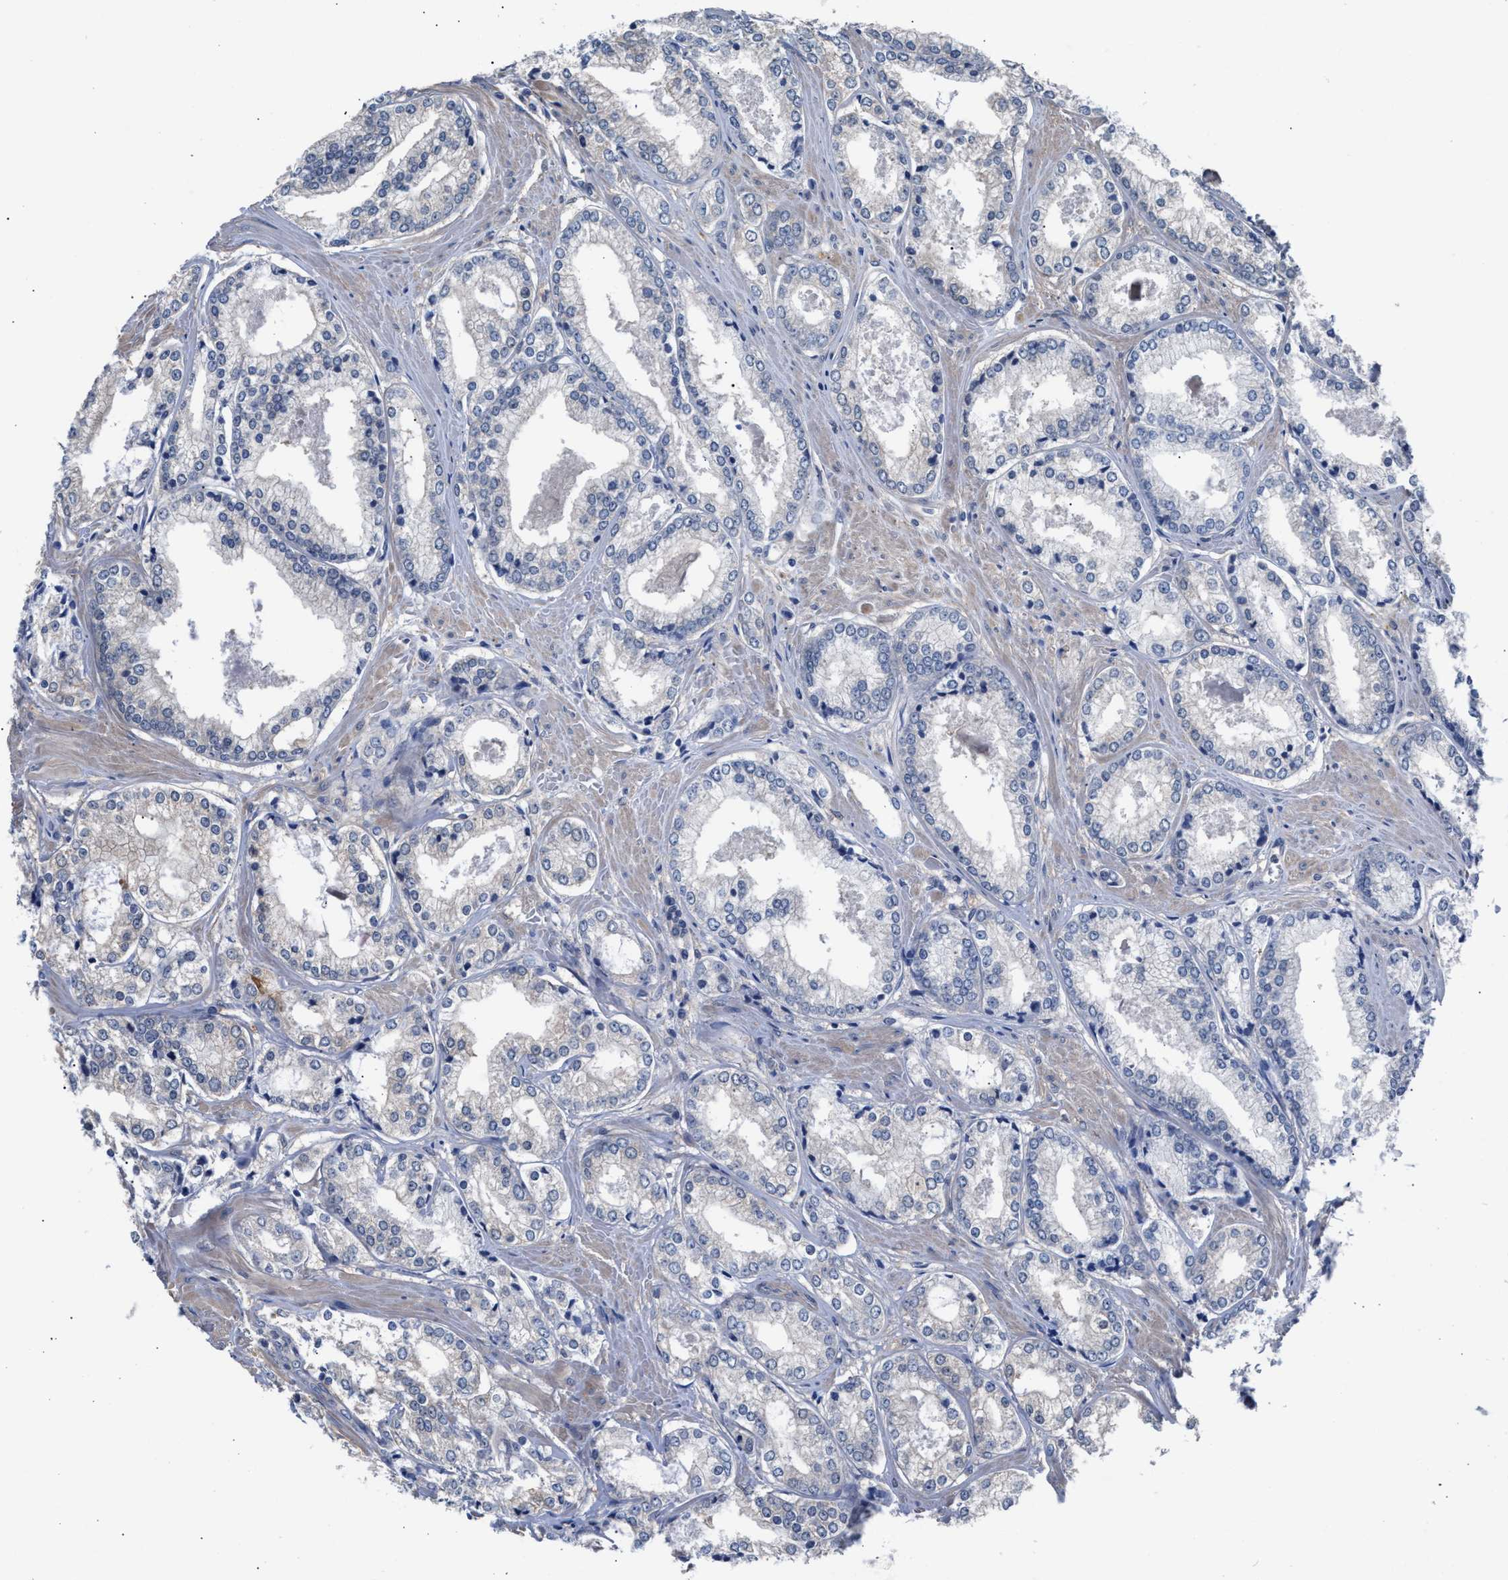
{"staining": {"intensity": "negative", "quantity": "none", "location": "none"}, "tissue": "prostate cancer", "cell_type": "Tumor cells", "image_type": "cancer", "snomed": [{"axis": "morphology", "description": "Adenocarcinoma, Low grade"}, {"axis": "topography", "description": "Prostate"}], "caption": "Immunohistochemistry histopathology image of human prostate cancer (adenocarcinoma (low-grade)) stained for a protein (brown), which demonstrates no staining in tumor cells. The staining was performed using DAB to visualize the protein expression in brown, while the nuclei were stained in blue with hematoxylin (Magnification: 20x).", "gene": "GSTM1", "patient": {"sex": "male", "age": 64}}